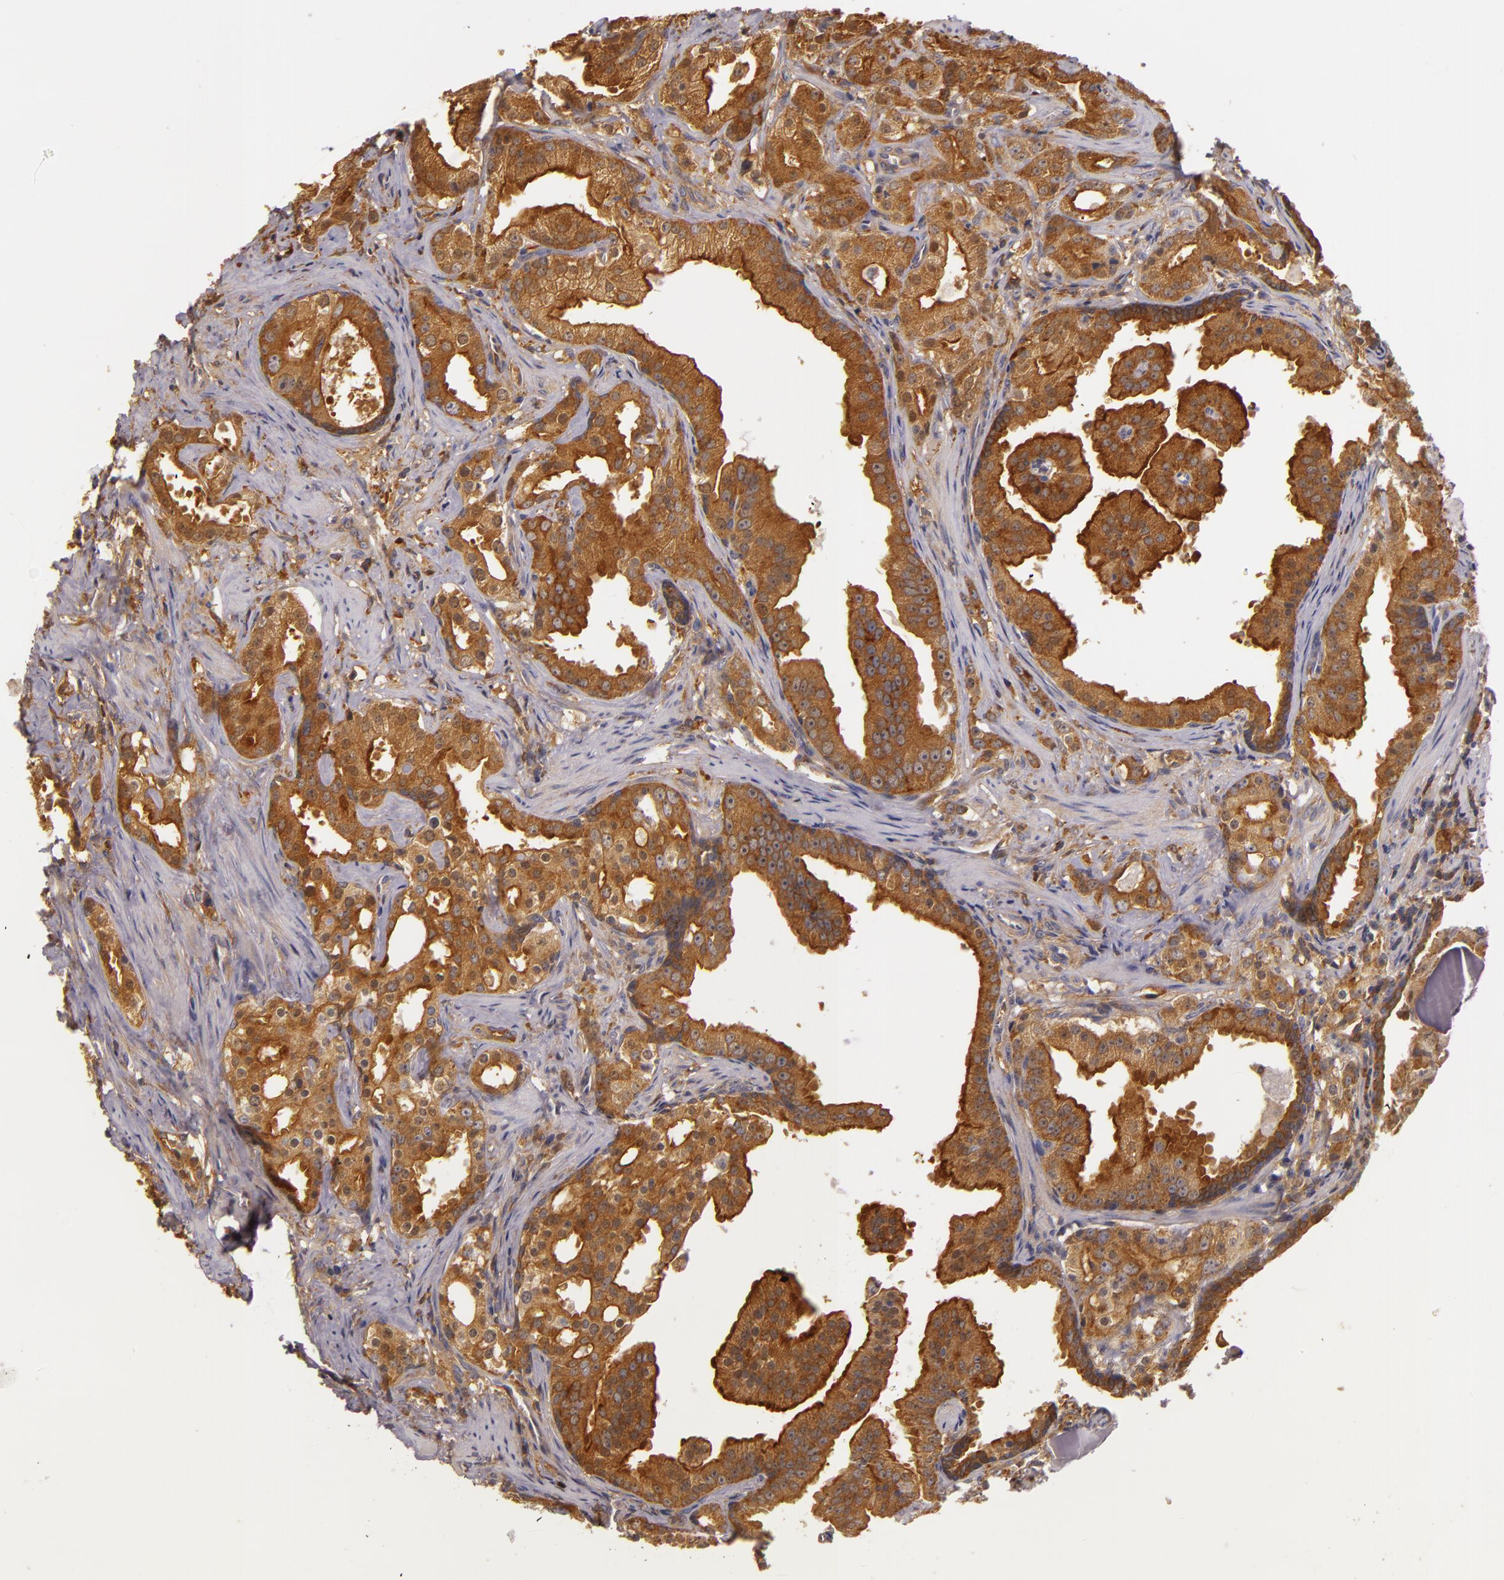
{"staining": {"intensity": "strong", "quantity": ">75%", "location": "cytoplasmic/membranous"}, "tissue": "prostate cancer", "cell_type": "Tumor cells", "image_type": "cancer", "snomed": [{"axis": "morphology", "description": "Adenocarcinoma, Low grade"}, {"axis": "topography", "description": "Prostate"}], "caption": "Immunohistochemical staining of adenocarcinoma (low-grade) (prostate) displays strong cytoplasmic/membranous protein expression in about >75% of tumor cells. (Stains: DAB in brown, nuclei in blue, Microscopy: brightfield microscopy at high magnification).", "gene": "TOM1", "patient": {"sex": "male", "age": 59}}